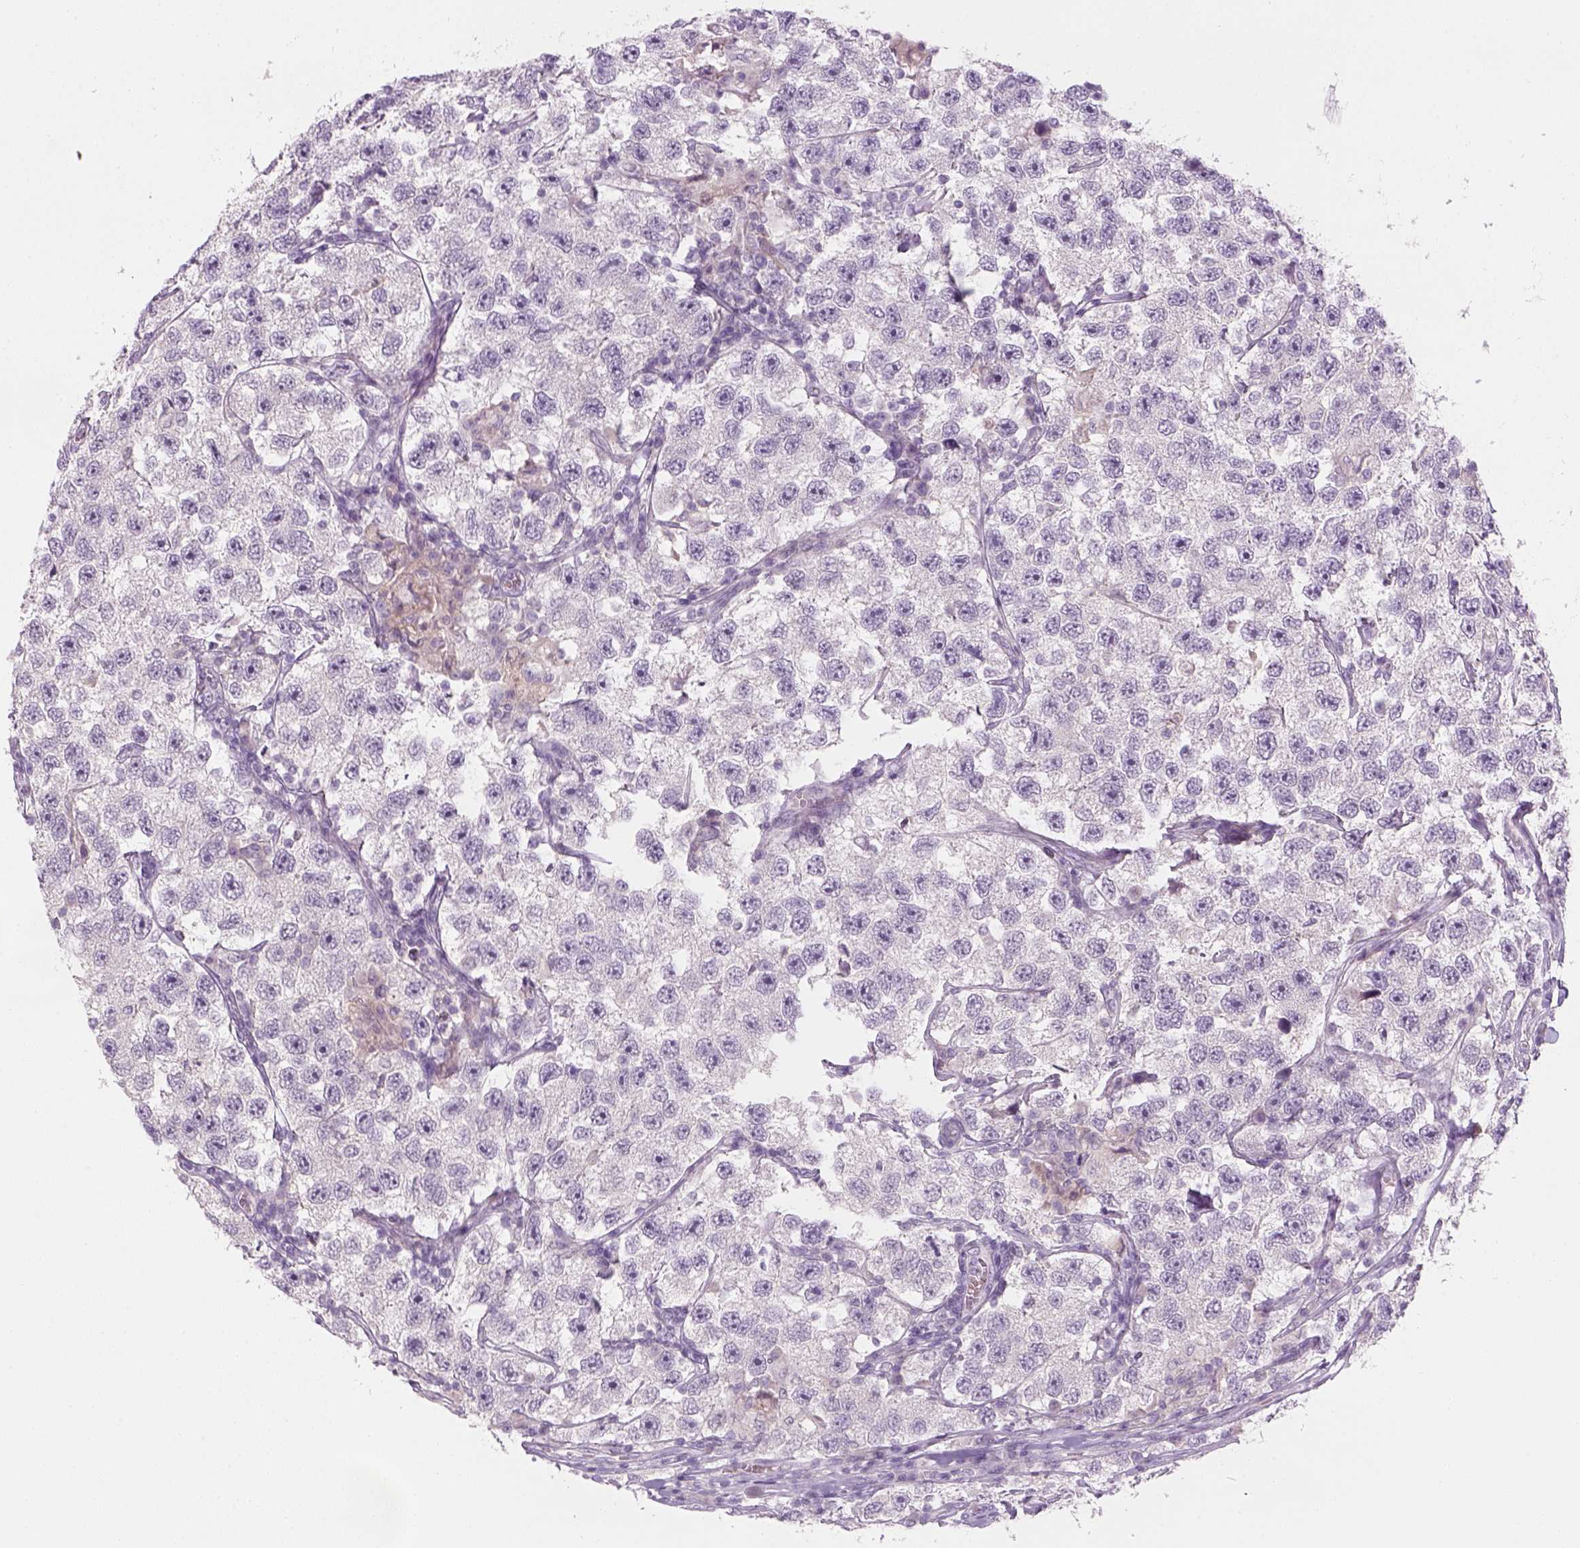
{"staining": {"intensity": "negative", "quantity": "none", "location": "none"}, "tissue": "testis cancer", "cell_type": "Tumor cells", "image_type": "cancer", "snomed": [{"axis": "morphology", "description": "Seminoma, NOS"}, {"axis": "topography", "description": "Testis"}], "caption": "Immunohistochemistry (IHC) histopathology image of testis cancer stained for a protein (brown), which shows no staining in tumor cells. Nuclei are stained in blue.", "gene": "GFI1B", "patient": {"sex": "male", "age": 26}}